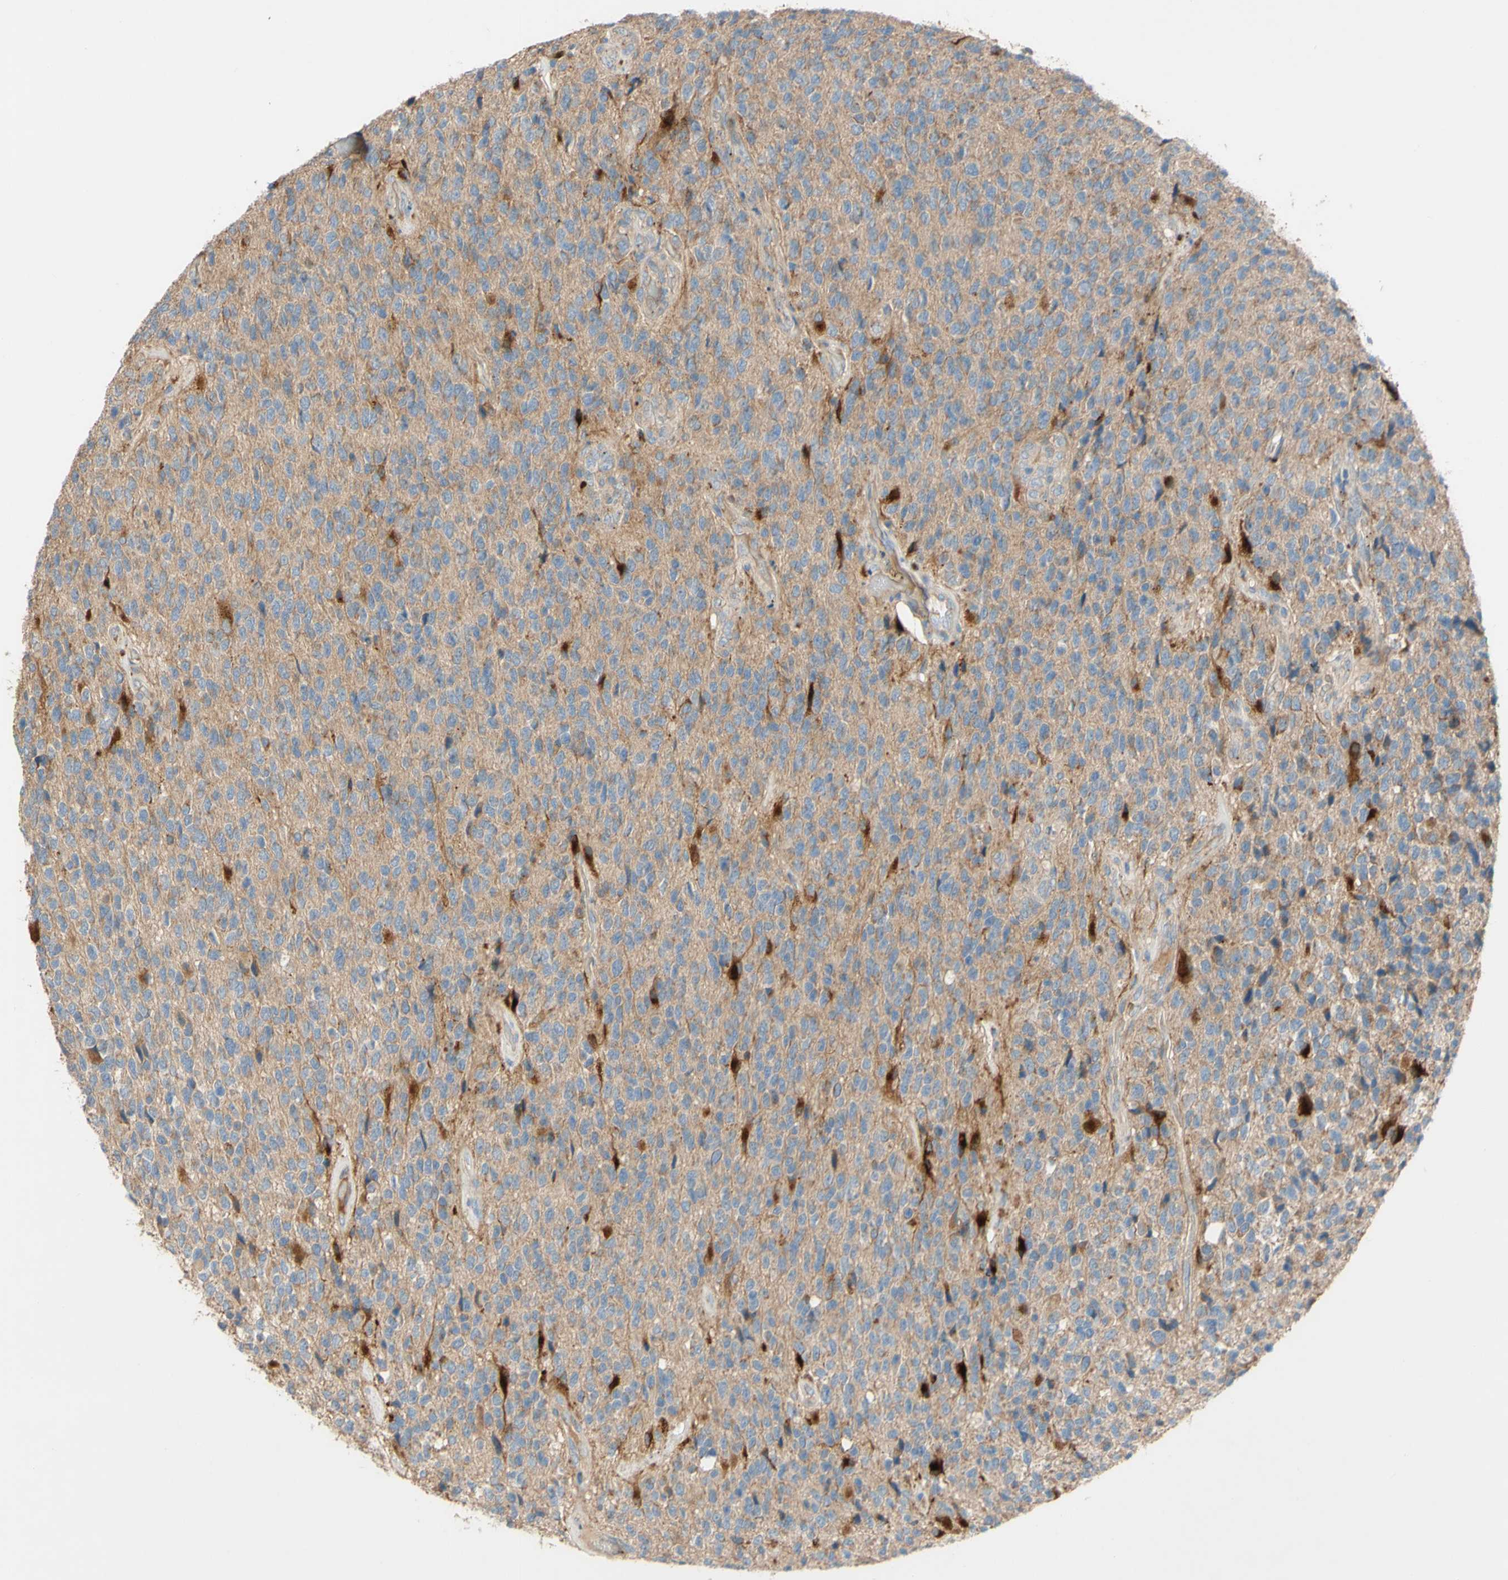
{"staining": {"intensity": "weak", "quantity": ">75%", "location": "cytoplasmic/membranous"}, "tissue": "glioma", "cell_type": "Tumor cells", "image_type": "cancer", "snomed": [{"axis": "morphology", "description": "Glioma, malignant, High grade"}, {"axis": "topography", "description": "pancreas cauda"}], "caption": "High-grade glioma (malignant) stained for a protein (brown) demonstrates weak cytoplasmic/membranous positive expression in about >75% of tumor cells.", "gene": "DKK3", "patient": {"sex": "male", "age": 60}}